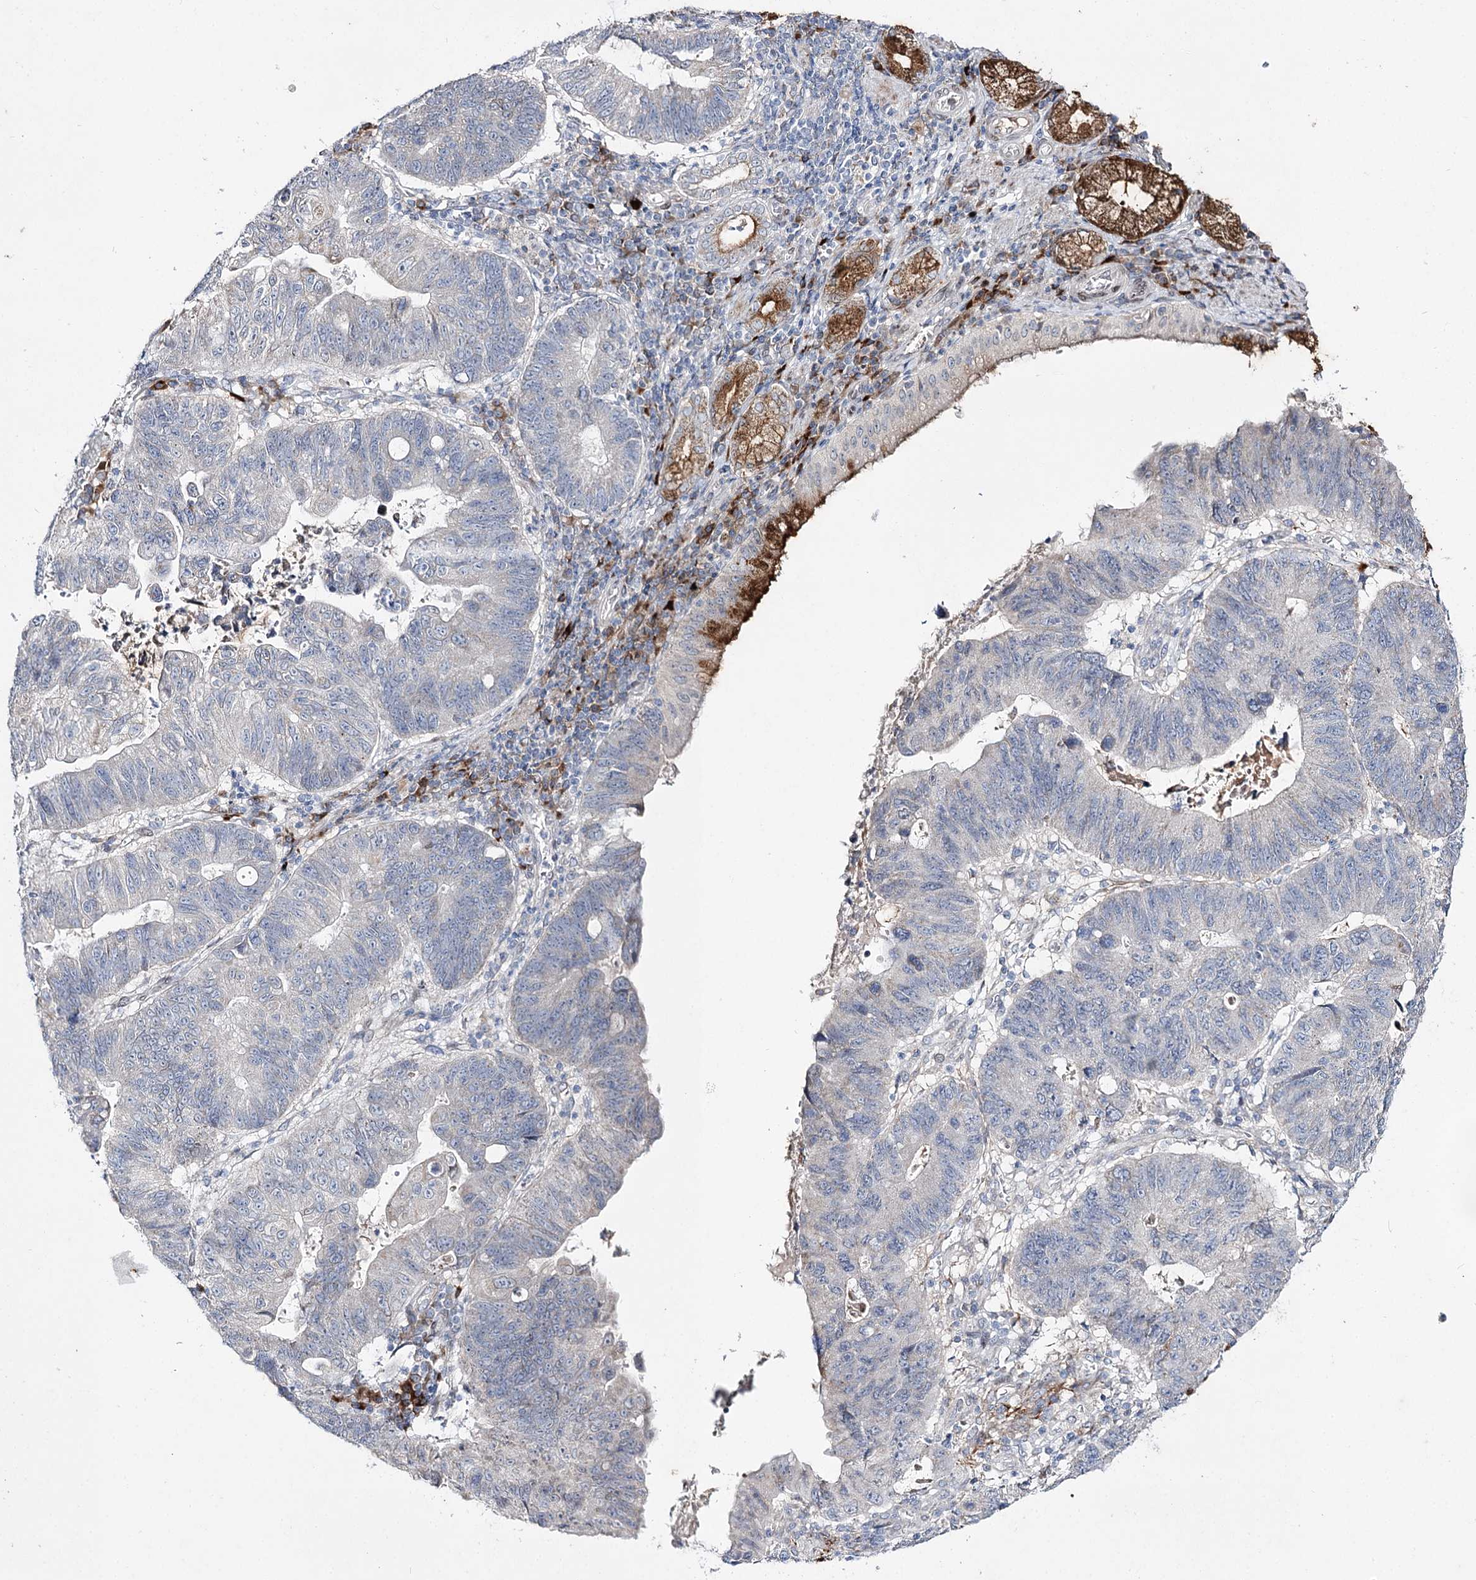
{"staining": {"intensity": "negative", "quantity": "none", "location": "none"}, "tissue": "stomach cancer", "cell_type": "Tumor cells", "image_type": "cancer", "snomed": [{"axis": "morphology", "description": "Adenocarcinoma, NOS"}, {"axis": "topography", "description": "Stomach"}], "caption": "There is no significant staining in tumor cells of adenocarcinoma (stomach). (Brightfield microscopy of DAB (3,3'-diaminobenzidine) IHC at high magnification).", "gene": "C11orf80", "patient": {"sex": "male", "age": 59}}